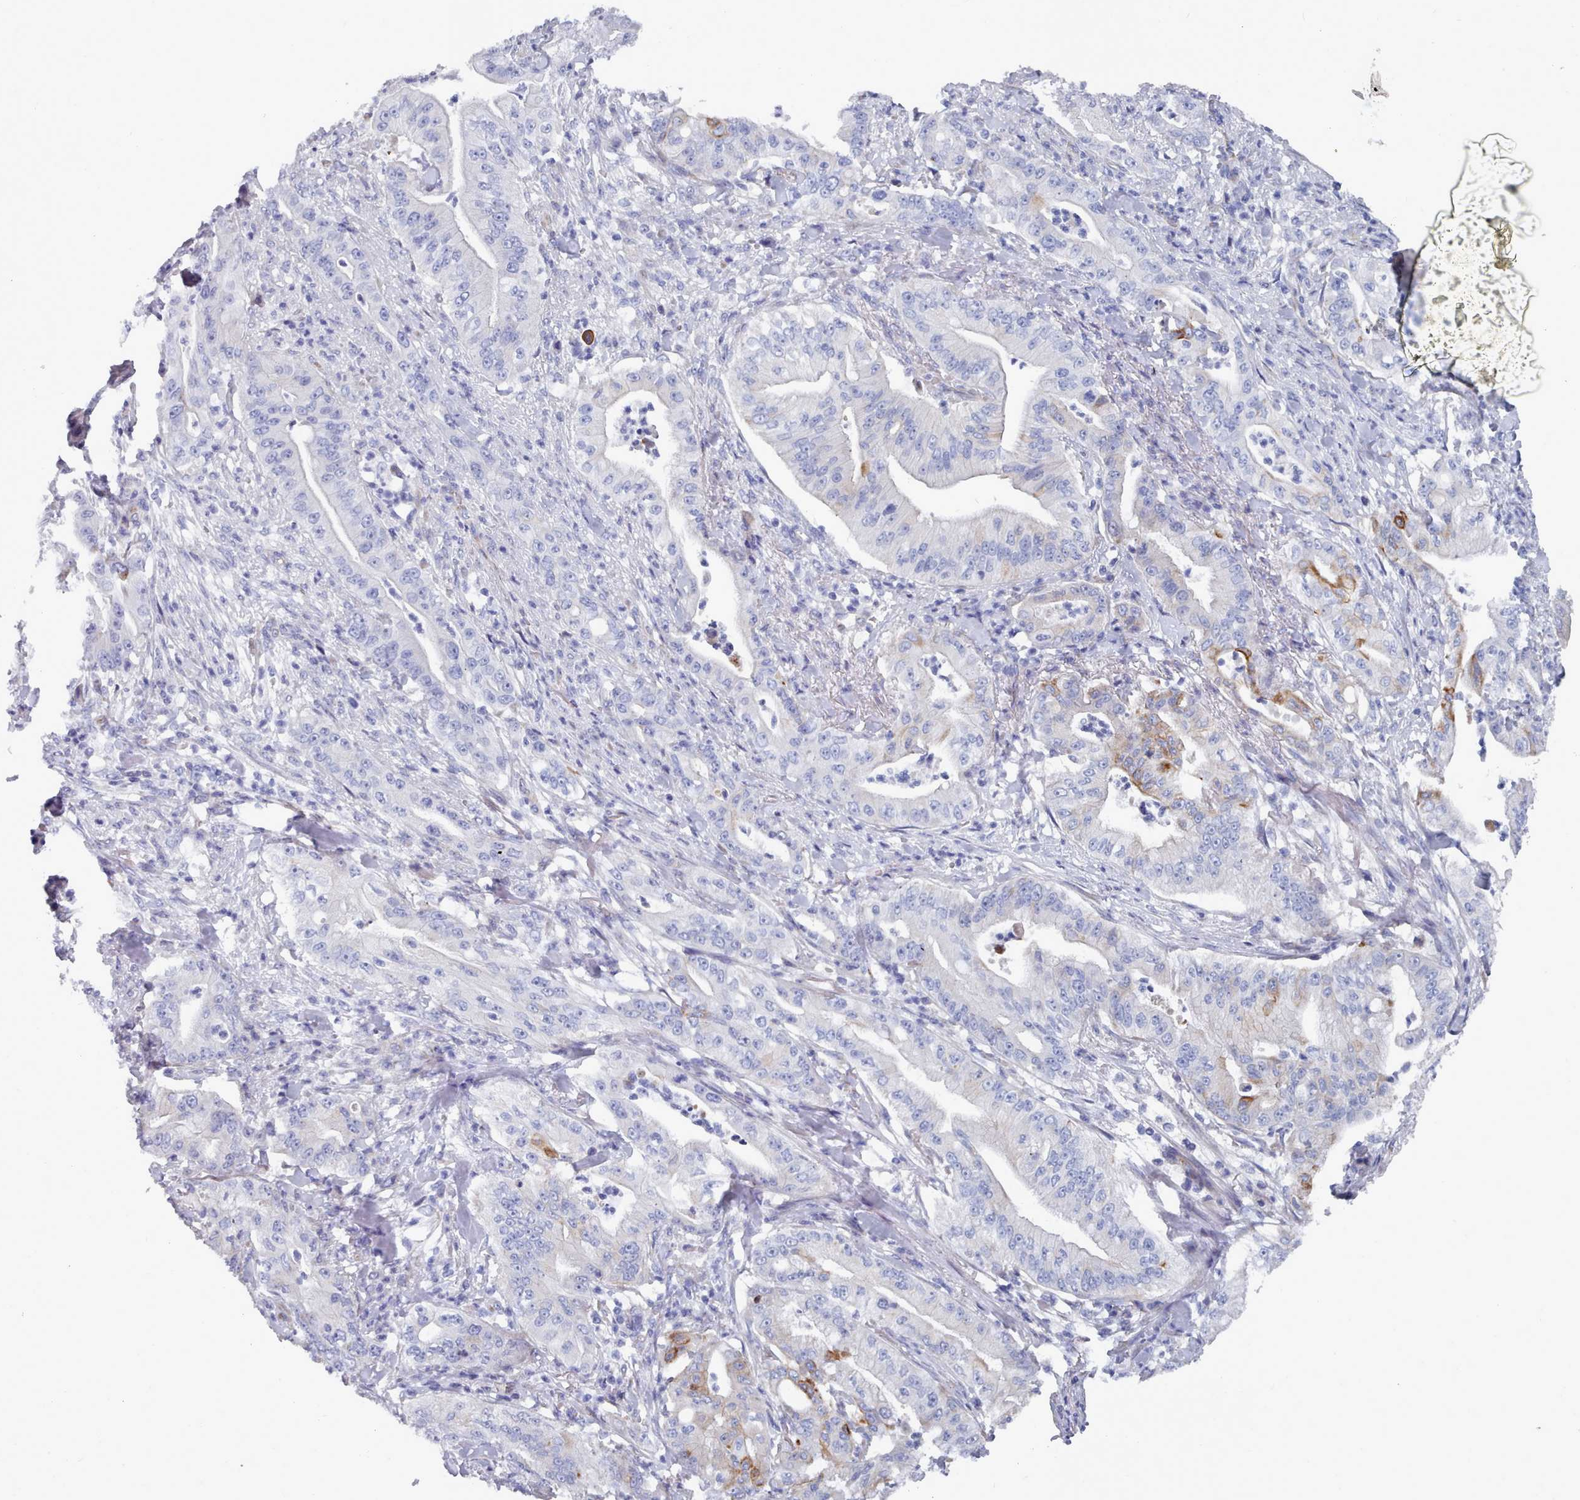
{"staining": {"intensity": "moderate", "quantity": "<25%", "location": "cytoplasmic/membranous"}, "tissue": "pancreatic cancer", "cell_type": "Tumor cells", "image_type": "cancer", "snomed": [{"axis": "morphology", "description": "Adenocarcinoma, NOS"}, {"axis": "topography", "description": "Pancreas"}], "caption": "DAB immunohistochemical staining of human pancreatic cancer (adenocarcinoma) displays moderate cytoplasmic/membranous protein staining in approximately <25% of tumor cells. The protein of interest is shown in brown color, while the nuclei are stained blue.", "gene": "PDE4C", "patient": {"sex": "male", "age": 71}}